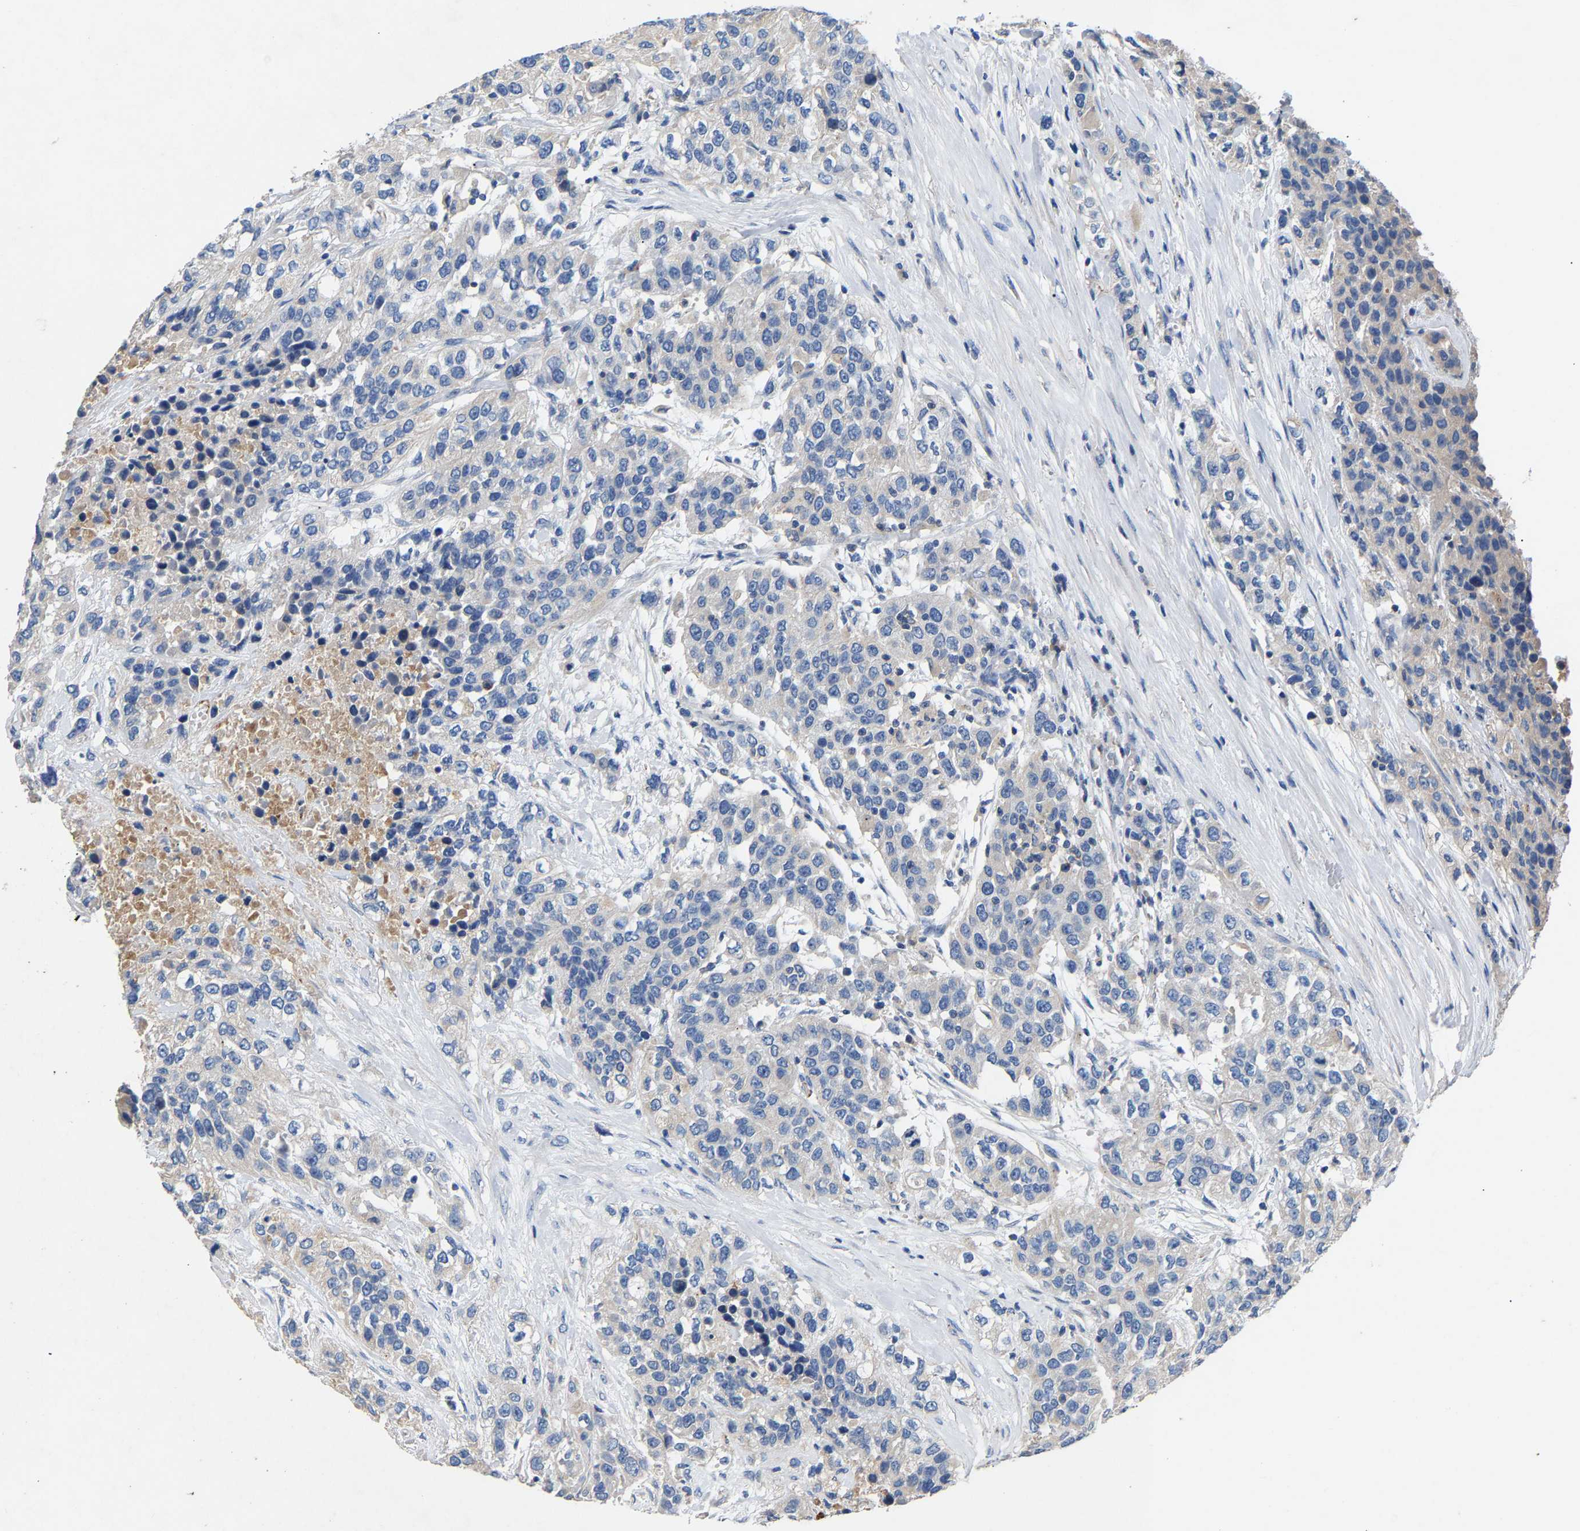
{"staining": {"intensity": "negative", "quantity": "none", "location": "none"}, "tissue": "urothelial cancer", "cell_type": "Tumor cells", "image_type": "cancer", "snomed": [{"axis": "morphology", "description": "Urothelial carcinoma, High grade"}, {"axis": "topography", "description": "Urinary bladder"}], "caption": "Tumor cells show no significant positivity in high-grade urothelial carcinoma. (Immunohistochemistry (ihc), brightfield microscopy, high magnification).", "gene": "CCDC171", "patient": {"sex": "female", "age": 80}}